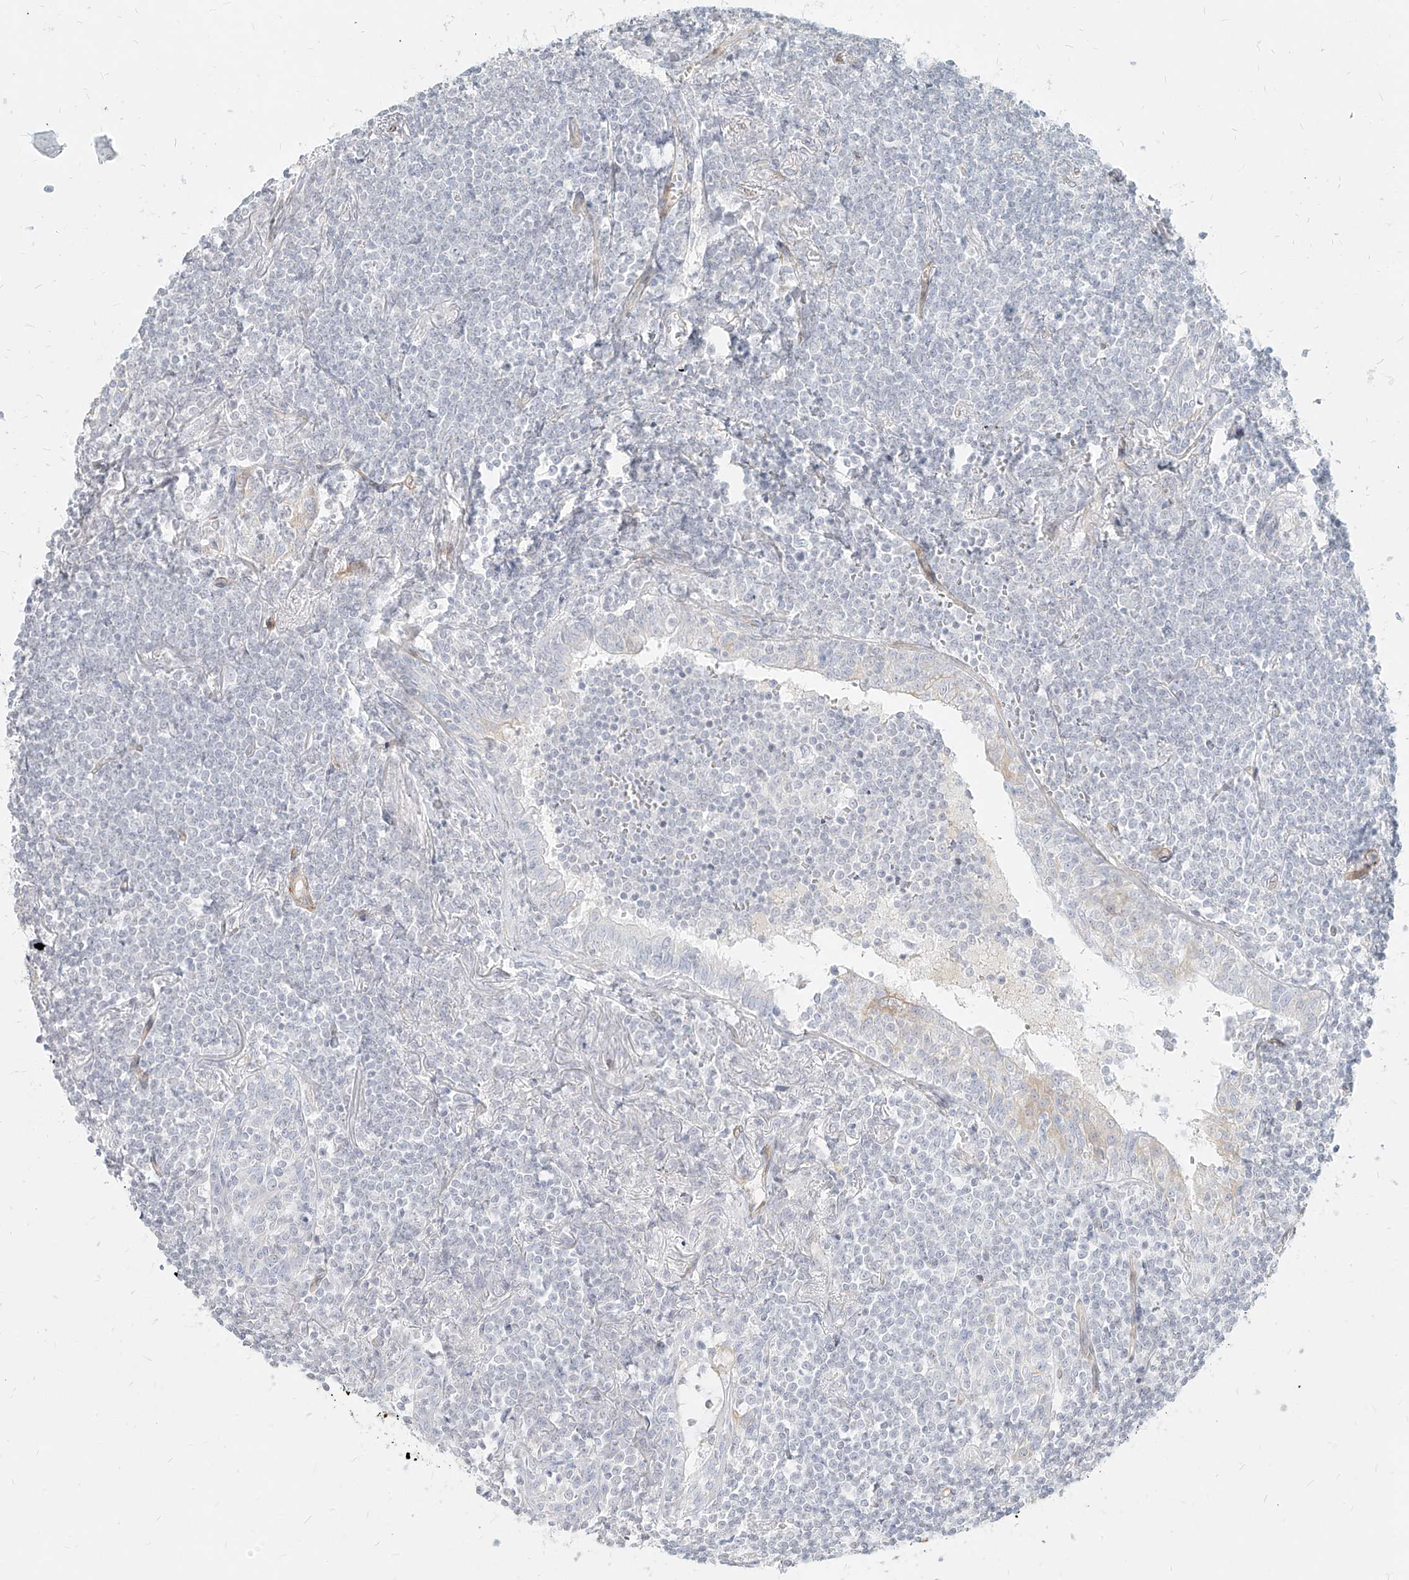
{"staining": {"intensity": "negative", "quantity": "none", "location": "none"}, "tissue": "lymphoma", "cell_type": "Tumor cells", "image_type": "cancer", "snomed": [{"axis": "morphology", "description": "Malignant lymphoma, non-Hodgkin's type, Low grade"}, {"axis": "topography", "description": "Lung"}], "caption": "IHC of human lymphoma displays no staining in tumor cells.", "gene": "ITPKB", "patient": {"sex": "female", "age": 71}}